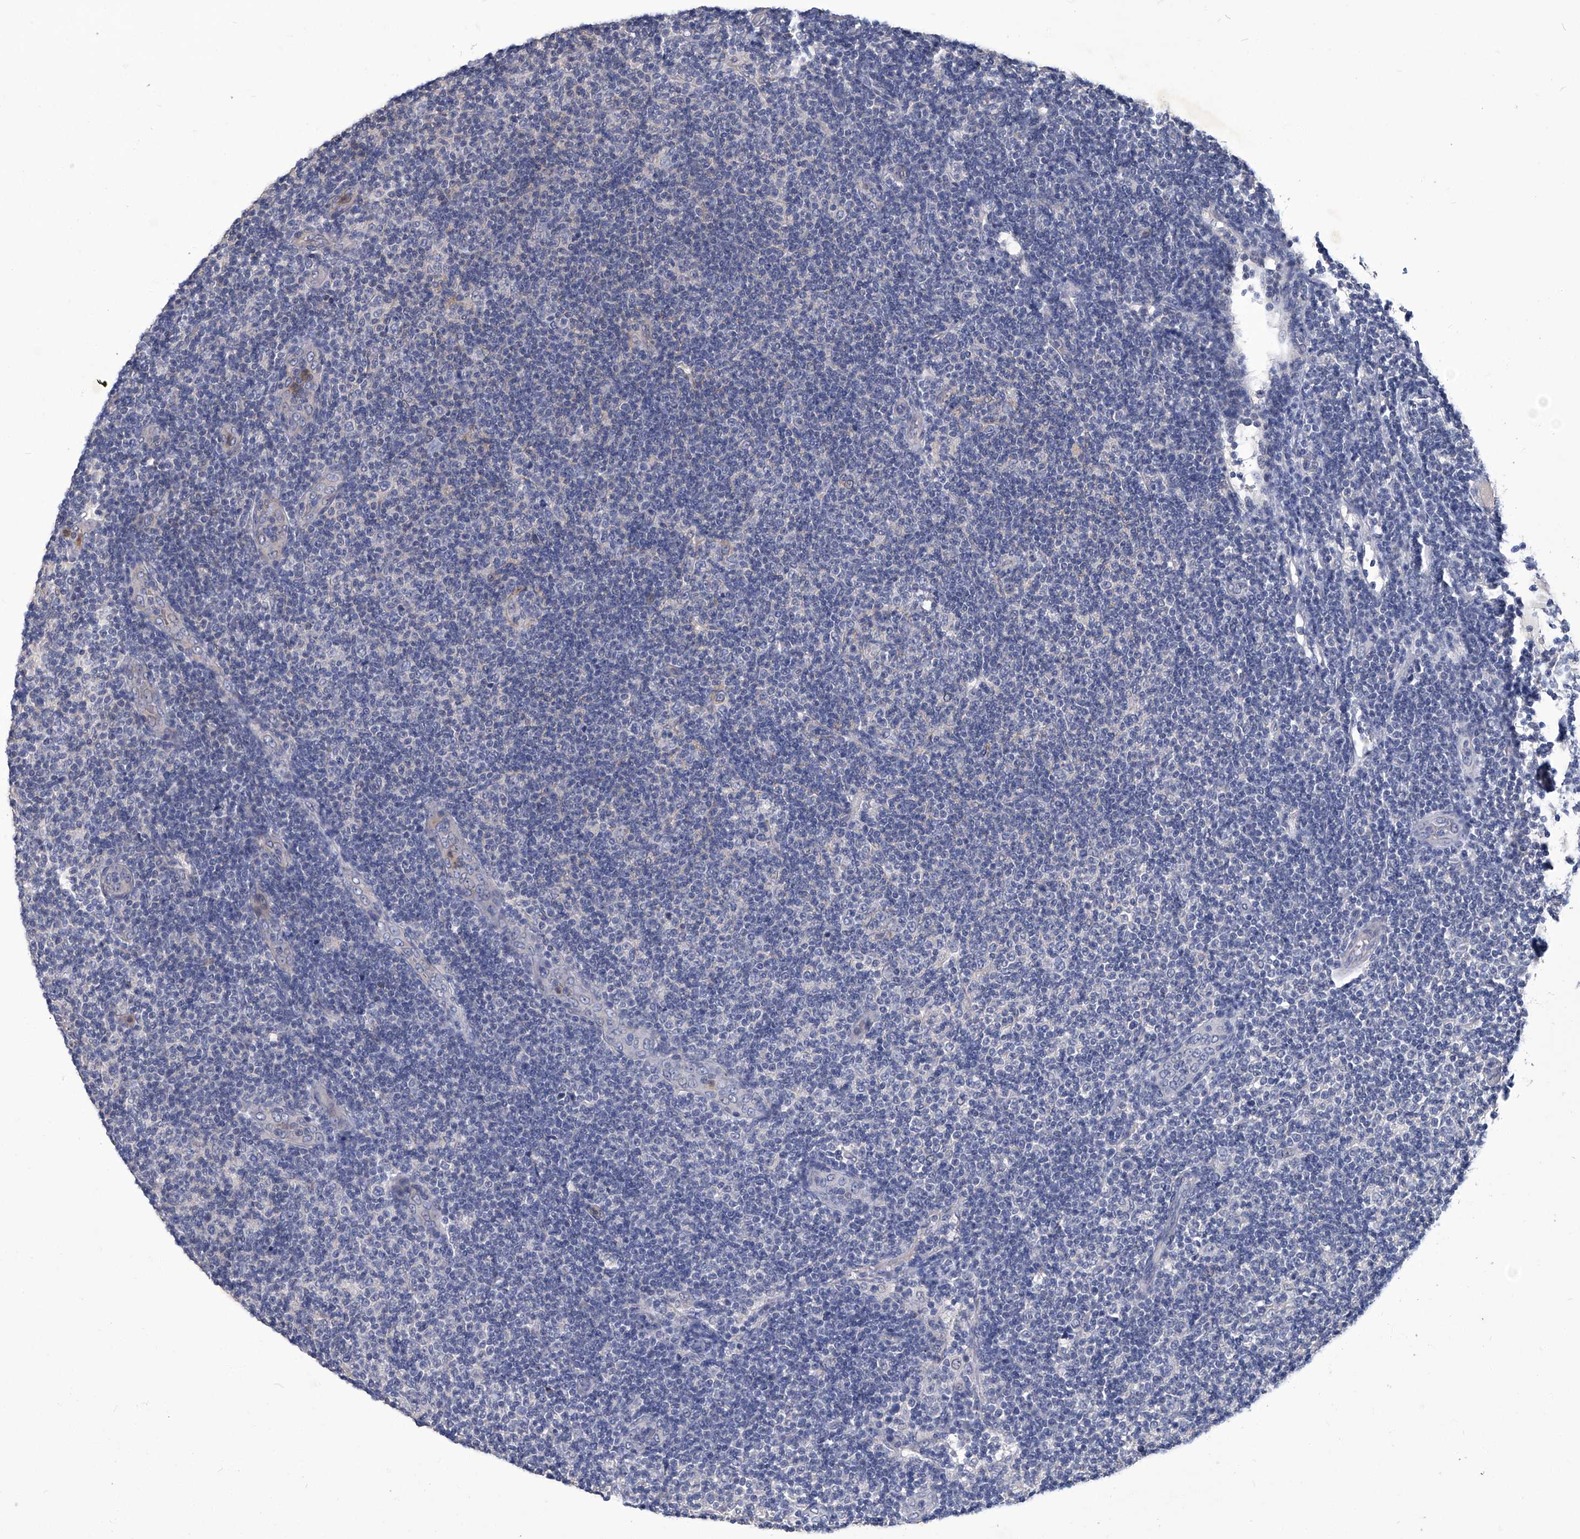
{"staining": {"intensity": "negative", "quantity": "none", "location": "none"}, "tissue": "lymphoma", "cell_type": "Tumor cells", "image_type": "cancer", "snomed": [{"axis": "morphology", "description": "Malignant lymphoma, non-Hodgkin's type, Low grade"}, {"axis": "topography", "description": "Lymph node"}], "caption": "An immunohistochemistry image of lymphoma is shown. There is no staining in tumor cells of lymphoma.", "gene": "TGFBR1", "patient": {"sex": "male", "age": 83}}